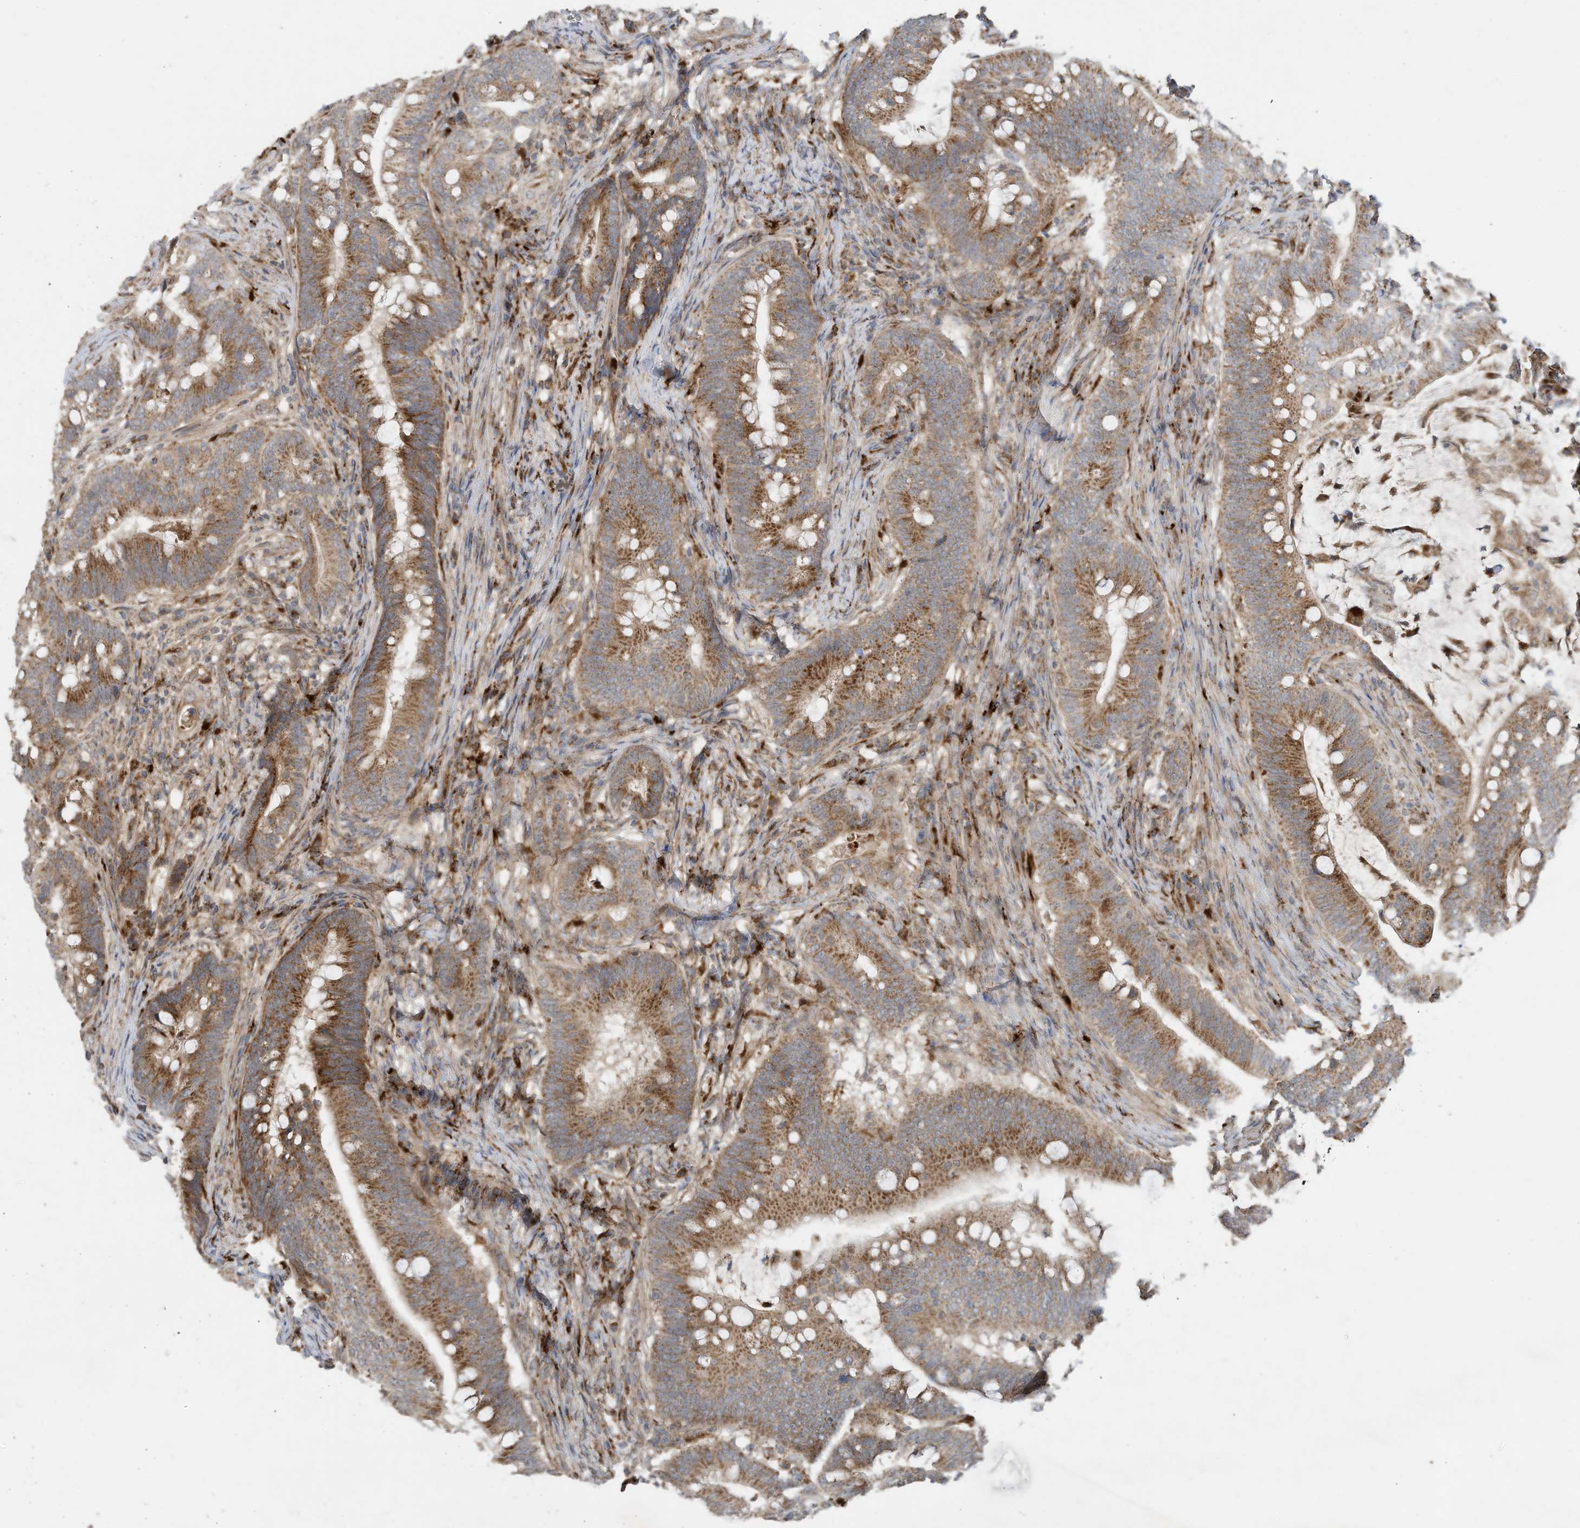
{"staining": {"intensity": "moderate", "quantity": ">75%", "location": "cytoplasmic/membranous"}, "tissue": "colorectal cancer", "cell_type": "Tumor cells", "image_type": "cancer", "snomed": [{"axis": "morphology", "description": "Adenocarcinoma, NOS"}, {"axis": "topography", "description": "Colon"}], "caption": "There is medium levels of moderate cytoplasmic/membranous staining in tumor cells of colorectal adenocarcinoma, as demonstrated by immunohistochemical staining (brown color).", "gene": "C2orf74", "patient": {"sex": "female", "age": 66}}